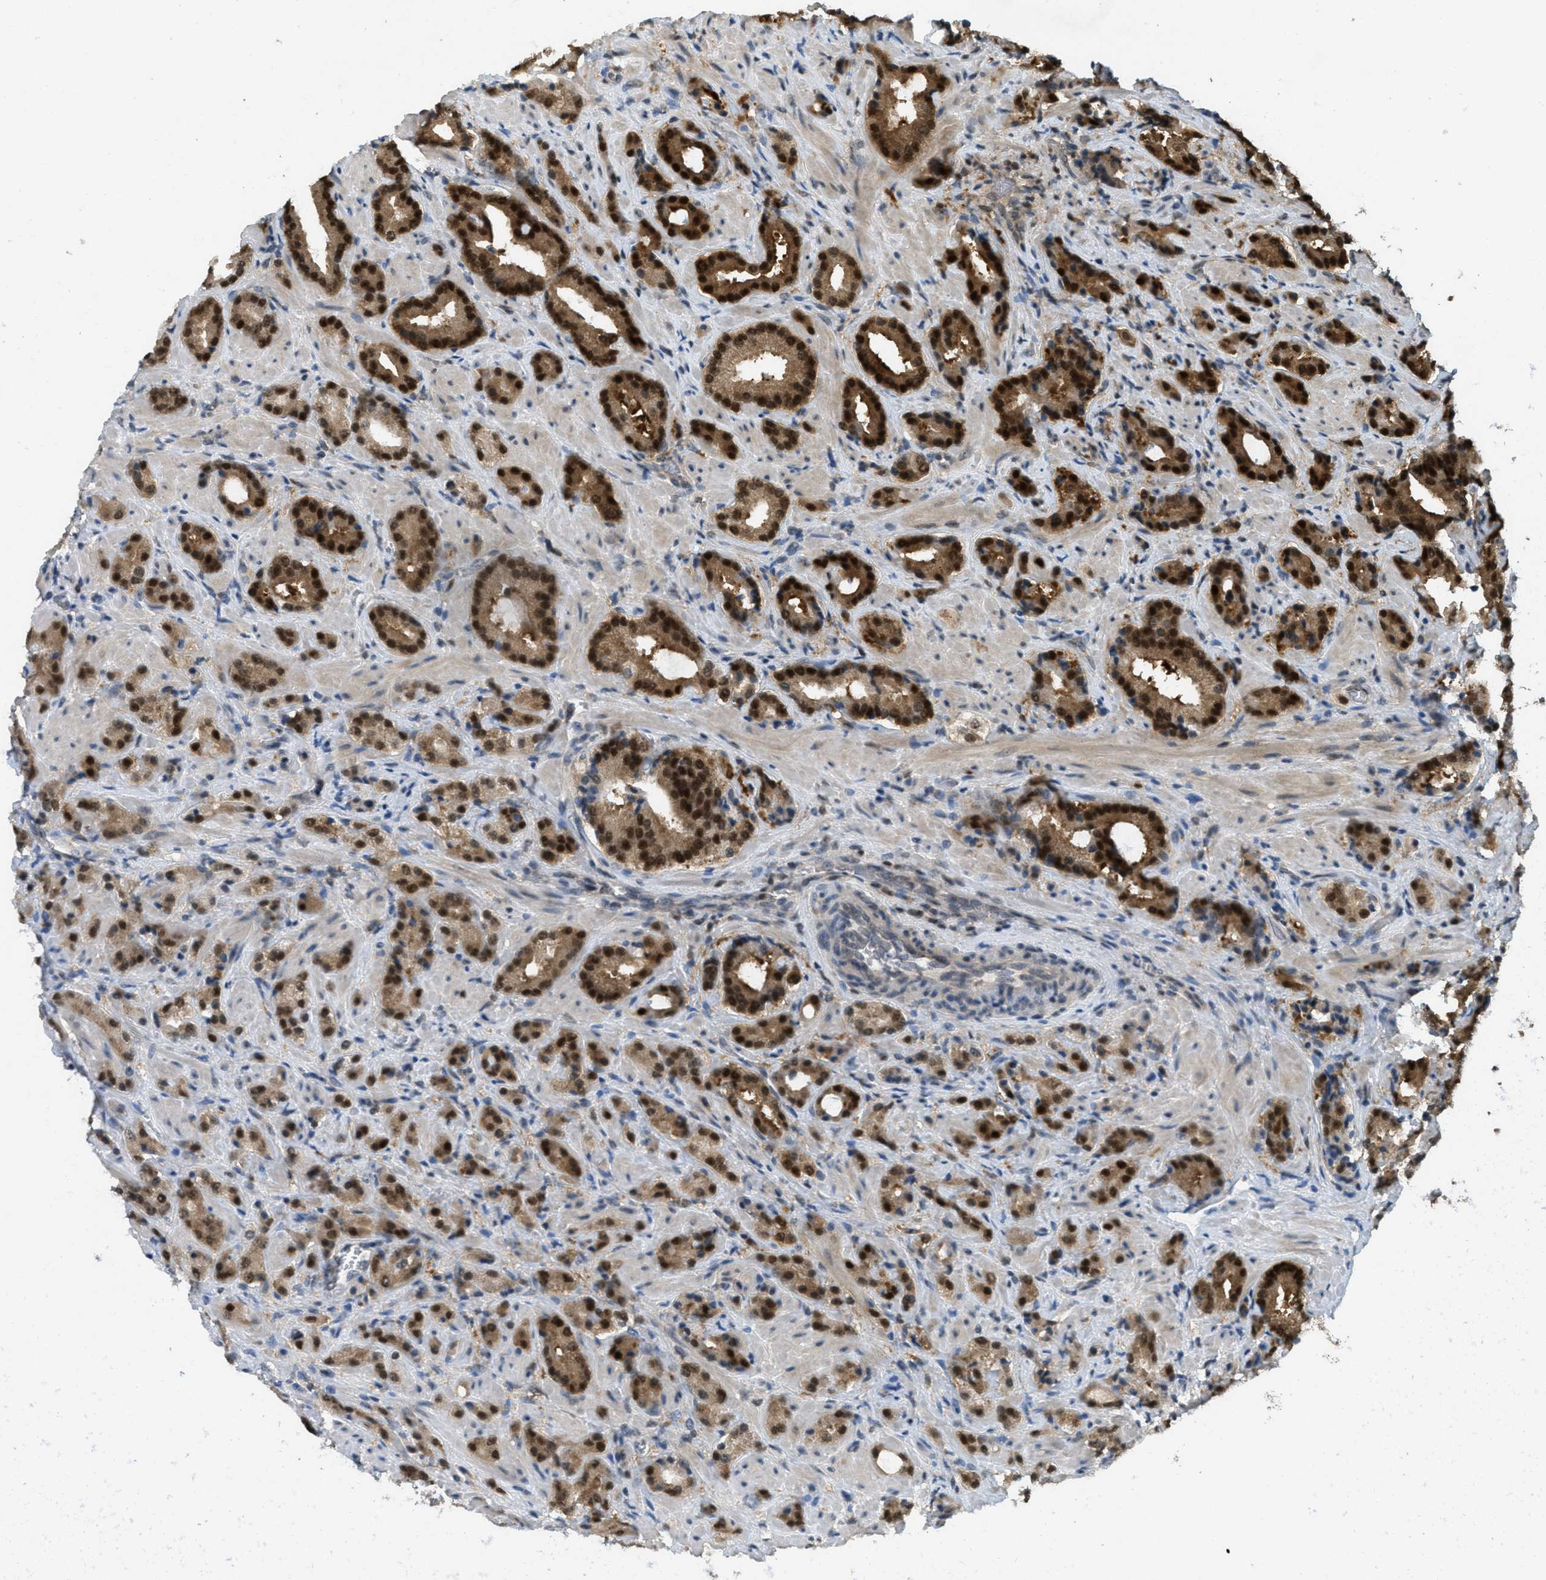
{"staining": {"intensity": "strong", "quantity": ">75%", "location": "cytoplasmic/membranous,nuclear"}, "tissue": "prostate cancer", "cell_type": "Tumor cells", "image_type": "cancer", "snomed": [{"axis": "morphology", "description": "Adenocarcinoma, High grade"}, {"axis": "topography", "description": "Prostate"}], "caption": "Protein expression analysis of prostate cancer displays strong cytoplasmic/membranous and nuclear staining in approximately >75% of tumor cells.", "gene": "DNAJB1", "patient": {"sex": "male", "age": 64}}